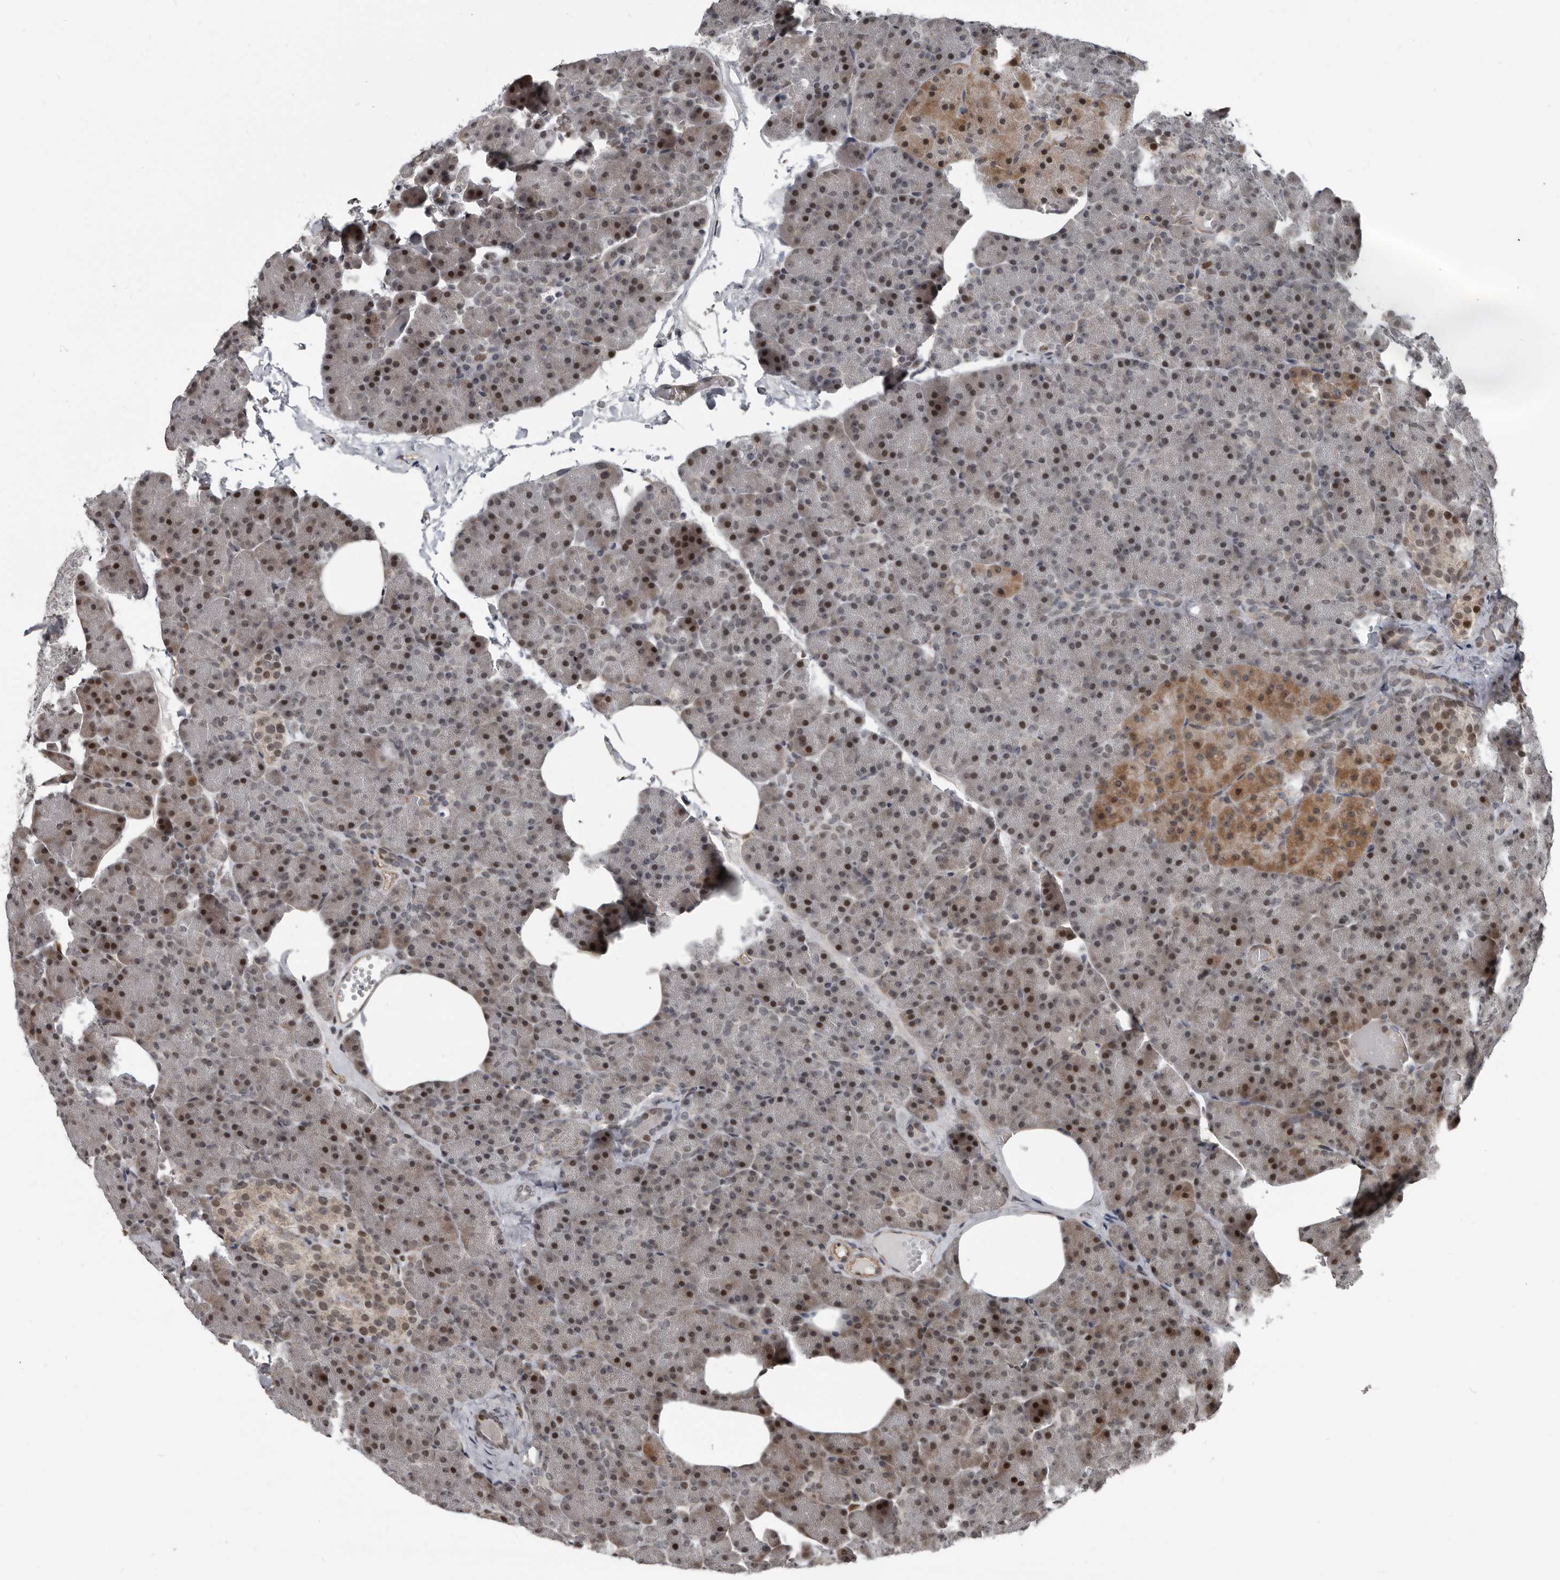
{"staining": {"intensity": "strong", "quantity": "25%-75%", "location": "nuclear"}, "tissue": "pancreas", "cell_type": "Exocrine glandular cells", "image_type": "normal", "snomed": [{"axis": "morphology", "description": "Normal tissue, NOS"}, {"axis": "morphology", "description": "Carcinoid, malignant, NOS"}, {"axis": "topography", "description": "Pancreas"}], "caption": "An image of pancreas stained for a protein reveals strong nuclear brown staining in exocrine glandular cells.", "gene": "CHD1L", "patient": {"sex": "female", "age": 35}}